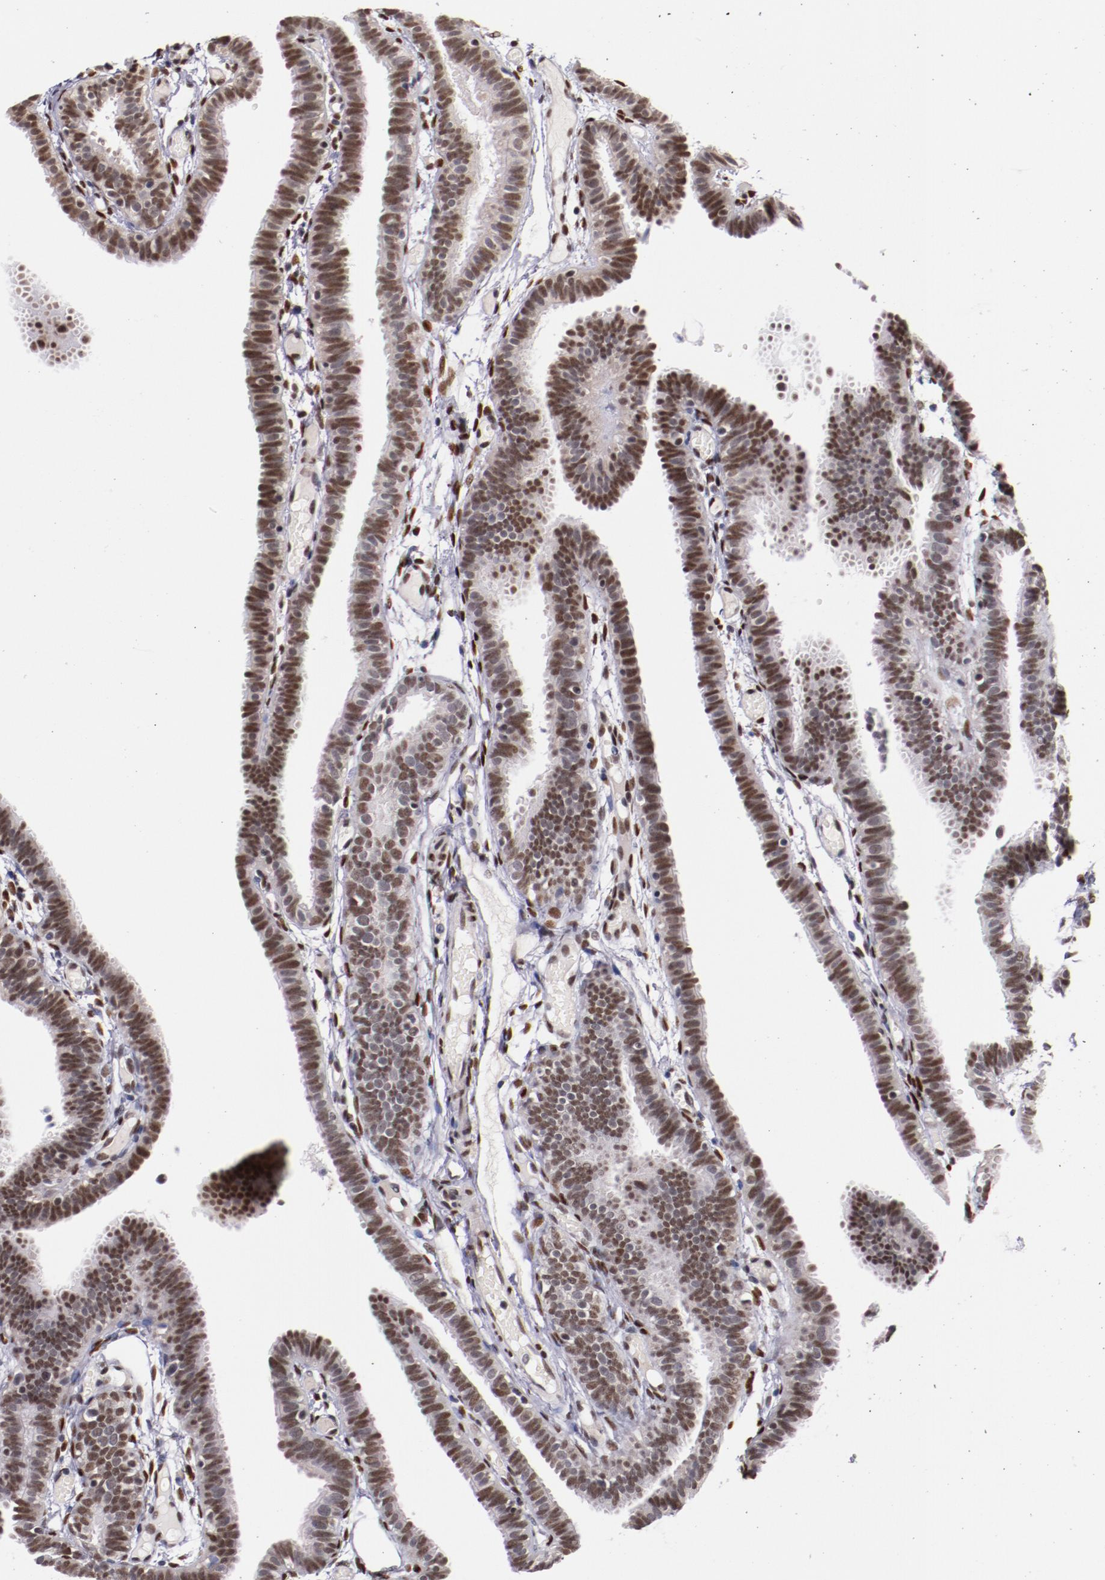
{"staining": {"intensity": "moderate", "quantity": ">75%", "location": "nuclear"}, "tissue": "fallopian tube", "cell_type": "Glandular cells", "image_type": "normal", "snomed": [{"axis": "morphology", "description": "Normal tissue, NOS"}, {"axis": "topography", "description": "Fallopian tube"}], "caption": "Protein analysis of benign fallopian tube exhibits moderate nuclear positivity in about >75% of glandular cells. (DAB IHC with brightfield microscopy, high magnification).", "gene": "SRF", "patient": {"sex": "female", "age": 29}}